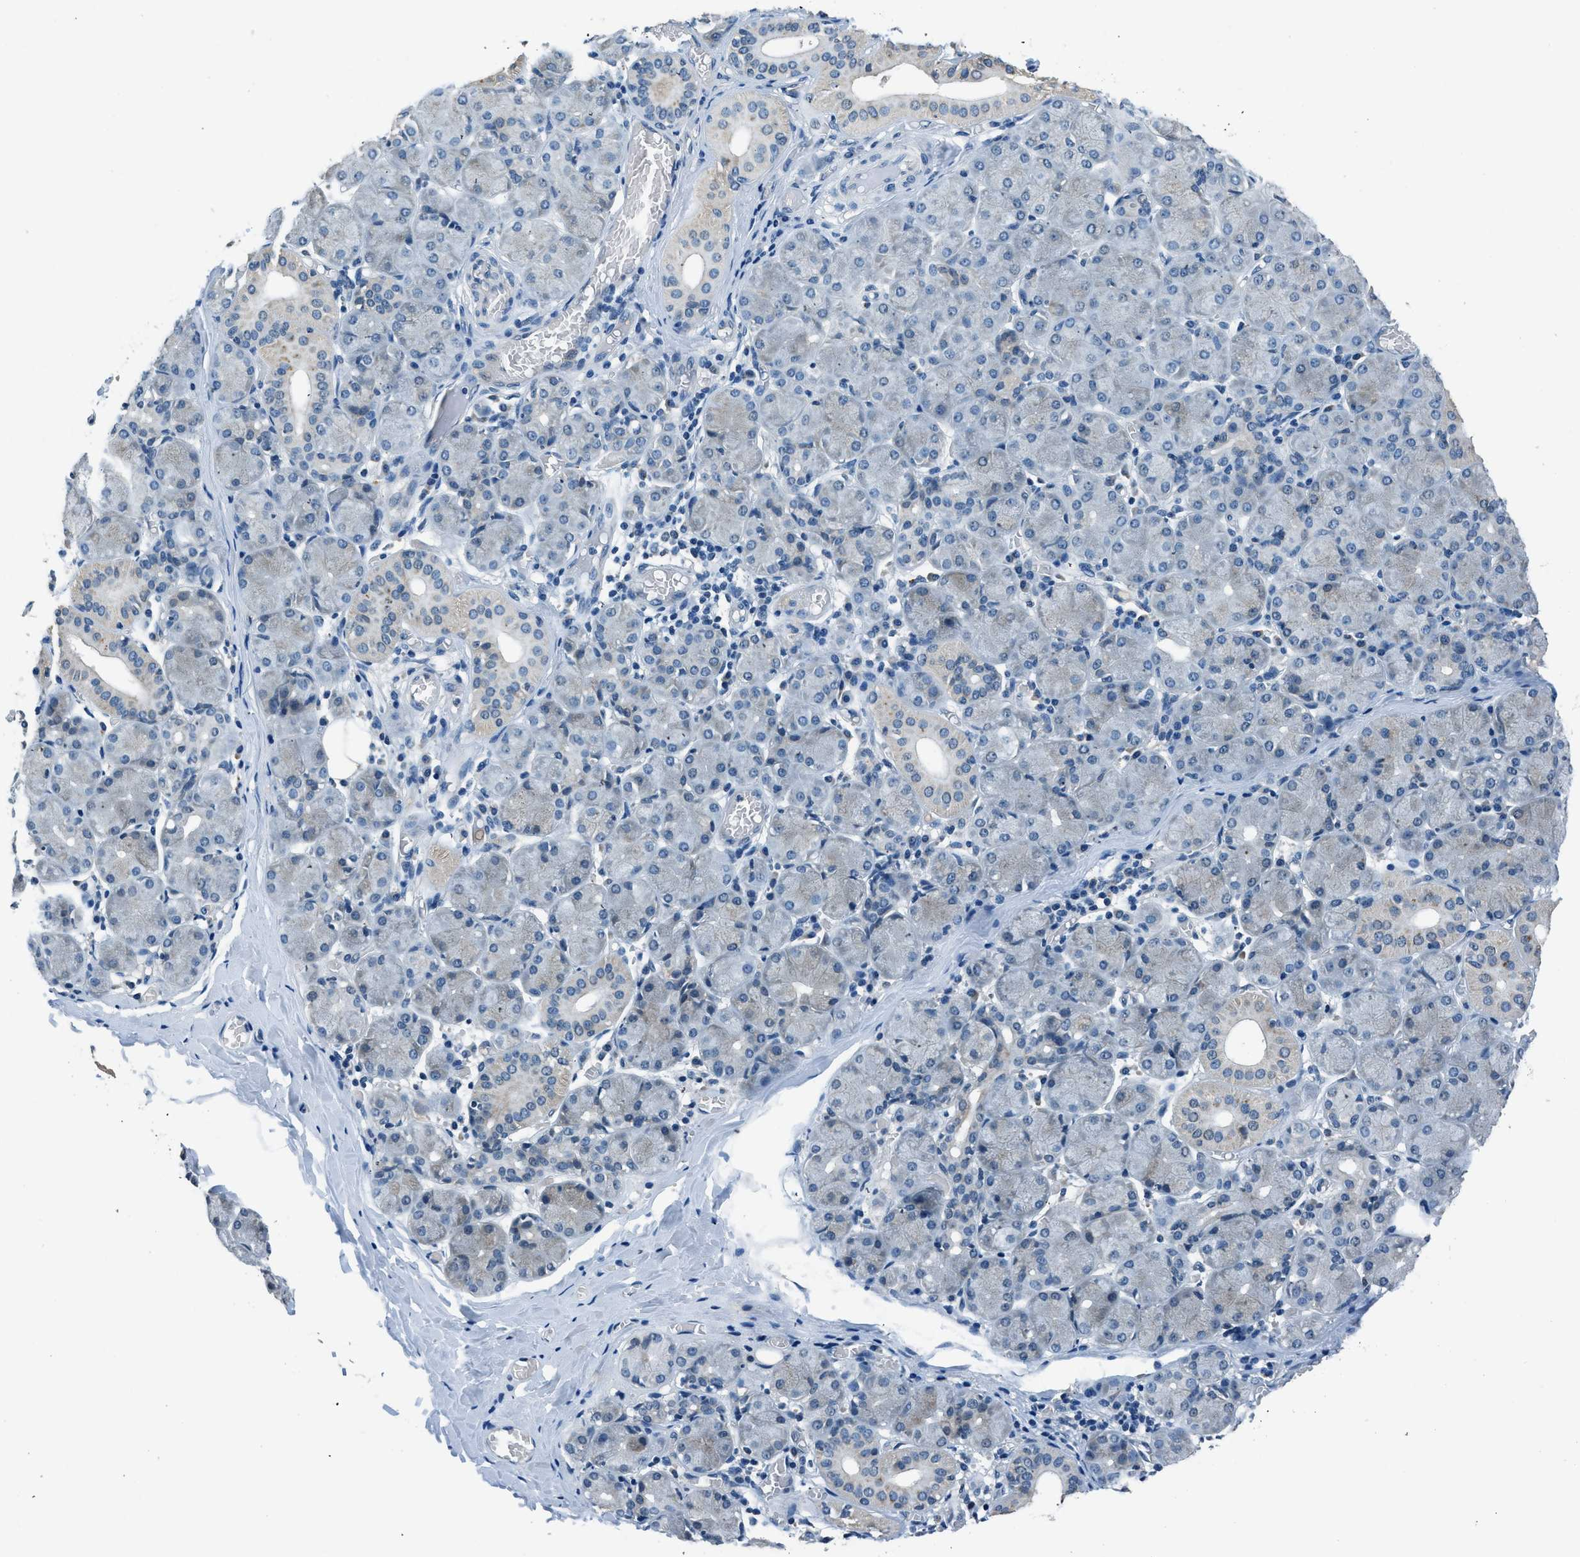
{"staining": {"intensity": "negative", "quantity": "none", "location": "none"}, "tissue": "salivary gland", "cell_type": "Glandular cells", "image_type": "normal", "snomed": [{"axis": "morphology", "description": "Normal tissue, NOS"}, {"axis": "topography", "description": "Salivary gland"}], "caption": "Immunohistochemistry (IHC) photomicrograph of normal salivary gland stained for a protein (brown), which demonstrates no staining in glandular cells.", "gene": "NME8", "patient": {"sex": "female", "age": 24}}